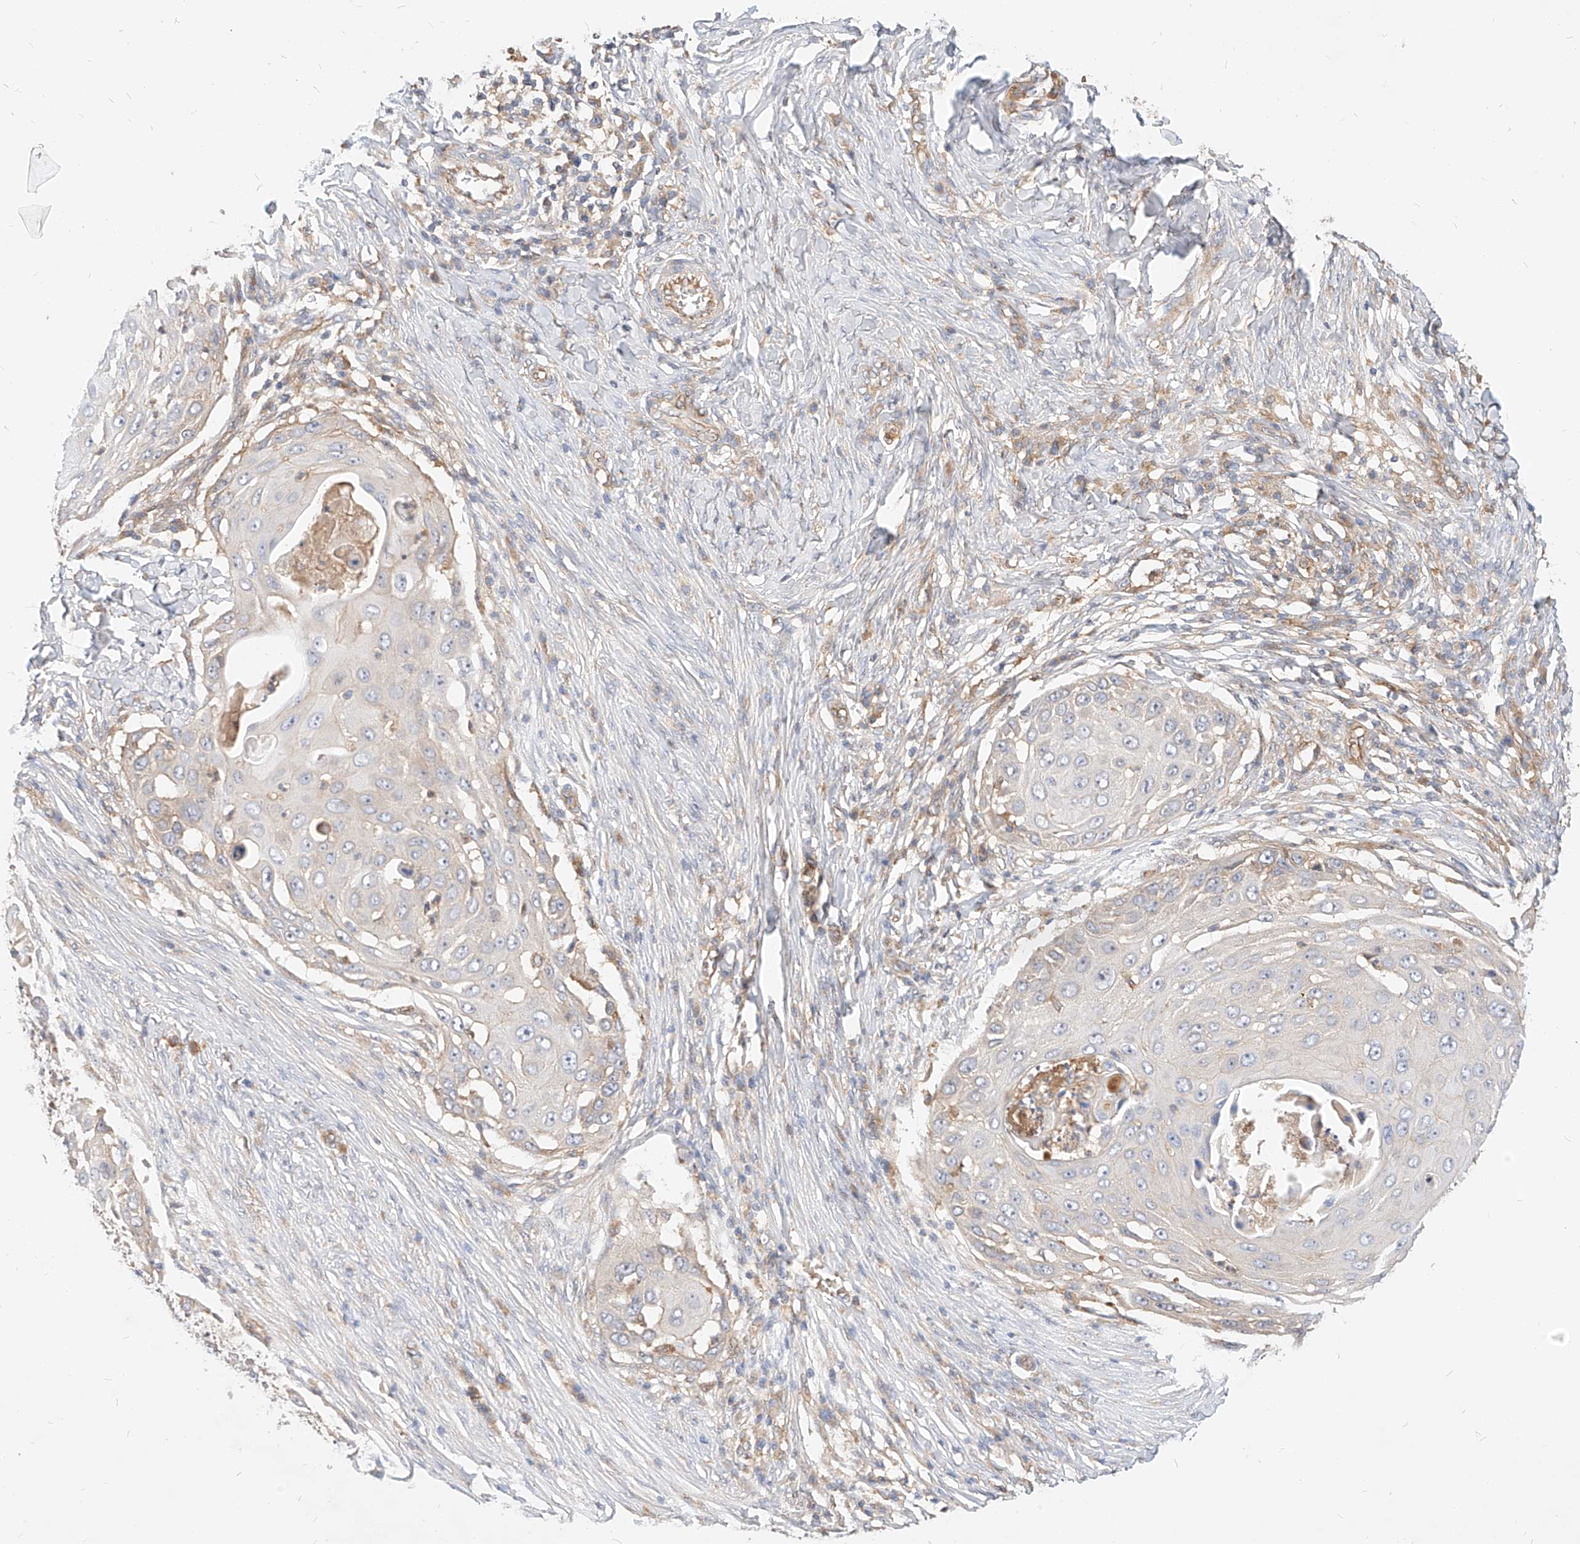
{"staining": {"intensity": "negative", "quantity": "none", "location": "none"}, "tissue": "skin cancer", "cell_type": "Tumor cells", "image_type": "cancer", "snomed": [{"axis": "morphology", "description": "Squamous cell carcinoma, NOS"}, {"axis": "topography", "description": "Skin"}], "caption": "Histopathology image shows no significant protein expression in tumor cells of skin squamous cell carcinoma.", "gene": "NFAM1", "patient": {"sex": "female", "age": 44}}